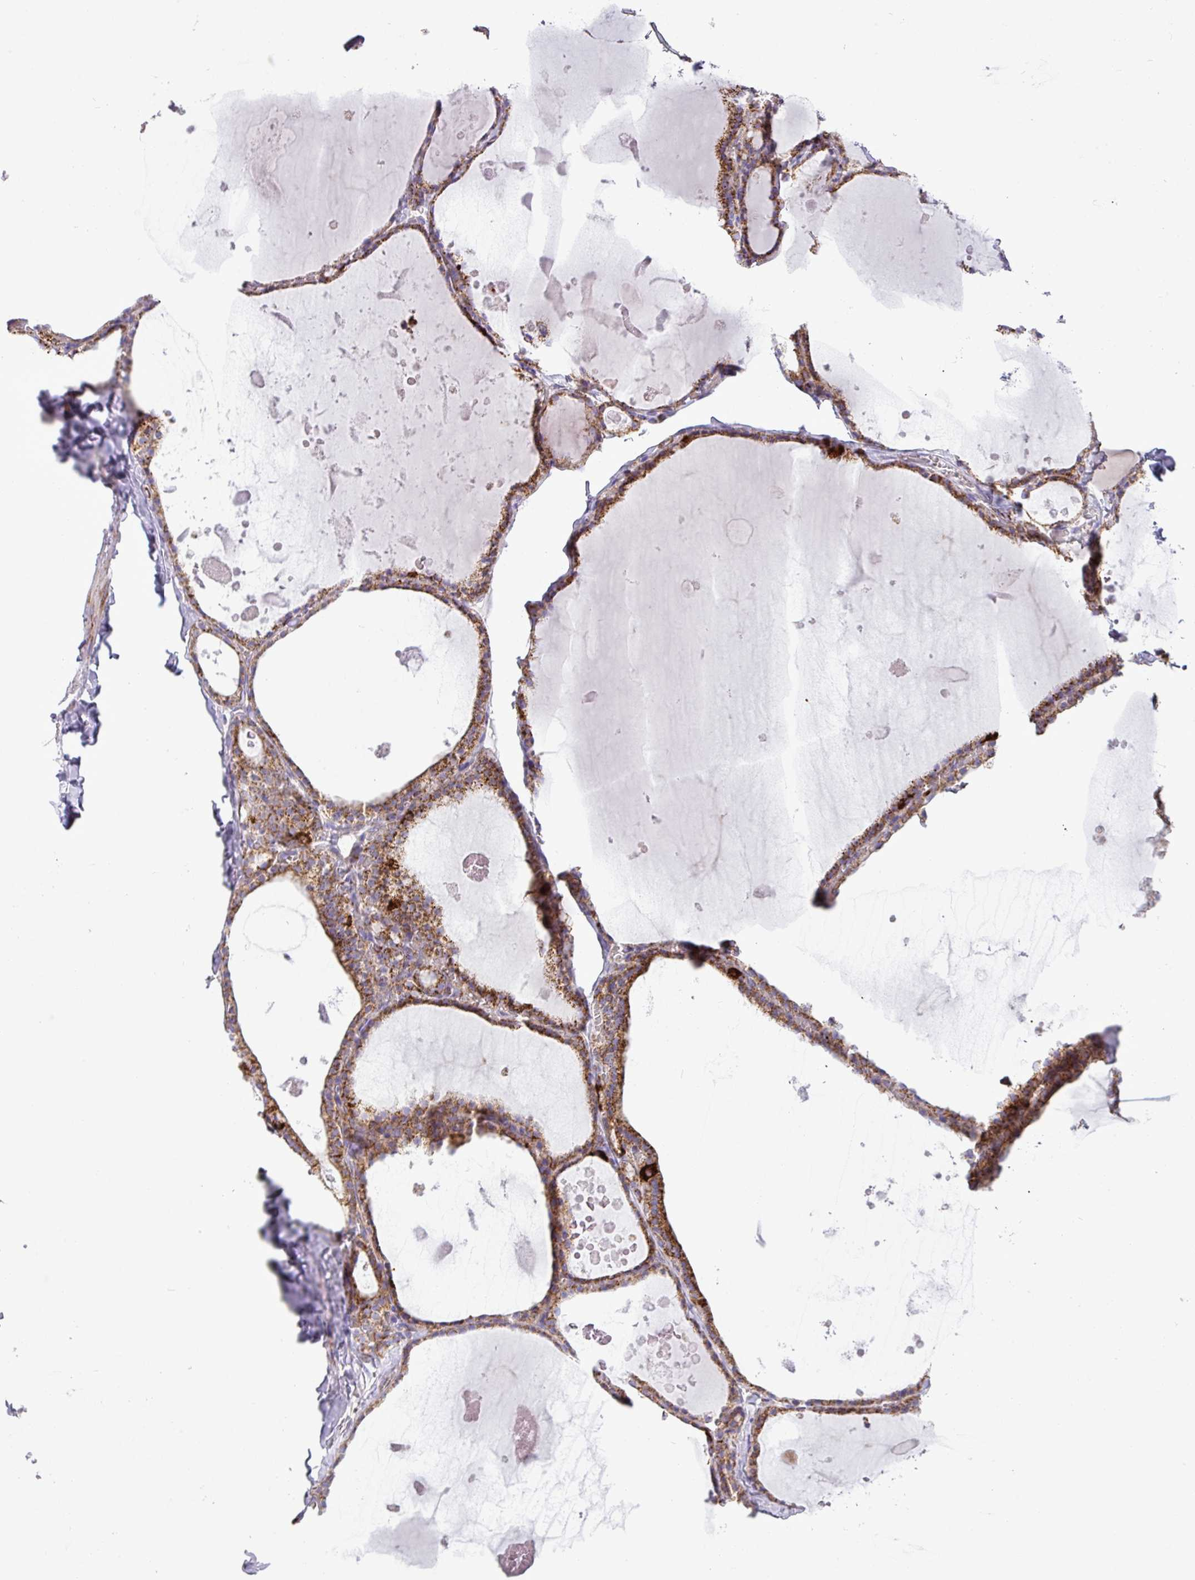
{"staining": {"intensity": "strong", "quantity": ">75%", "location": "cytoplasmic/membranous"}, "tissue": "thyroid gland", "cell_type": "Glandular cells", "image_type": "normal", "snomed": [{"axis": "morphology", "description": "Normal tissue, NOS"}, {"axis": "topography", "description": "Thyroid gland"}], "caption": "This photomicrograph reveals immunohistochemistry (IHC) staining of normal human thyroid gland, with high strong cytoplasmic/membranous expression in approximately >75% of glandular cells.", "gene": "ZNF81", "patient": {"sex": "male", "age": 56}}